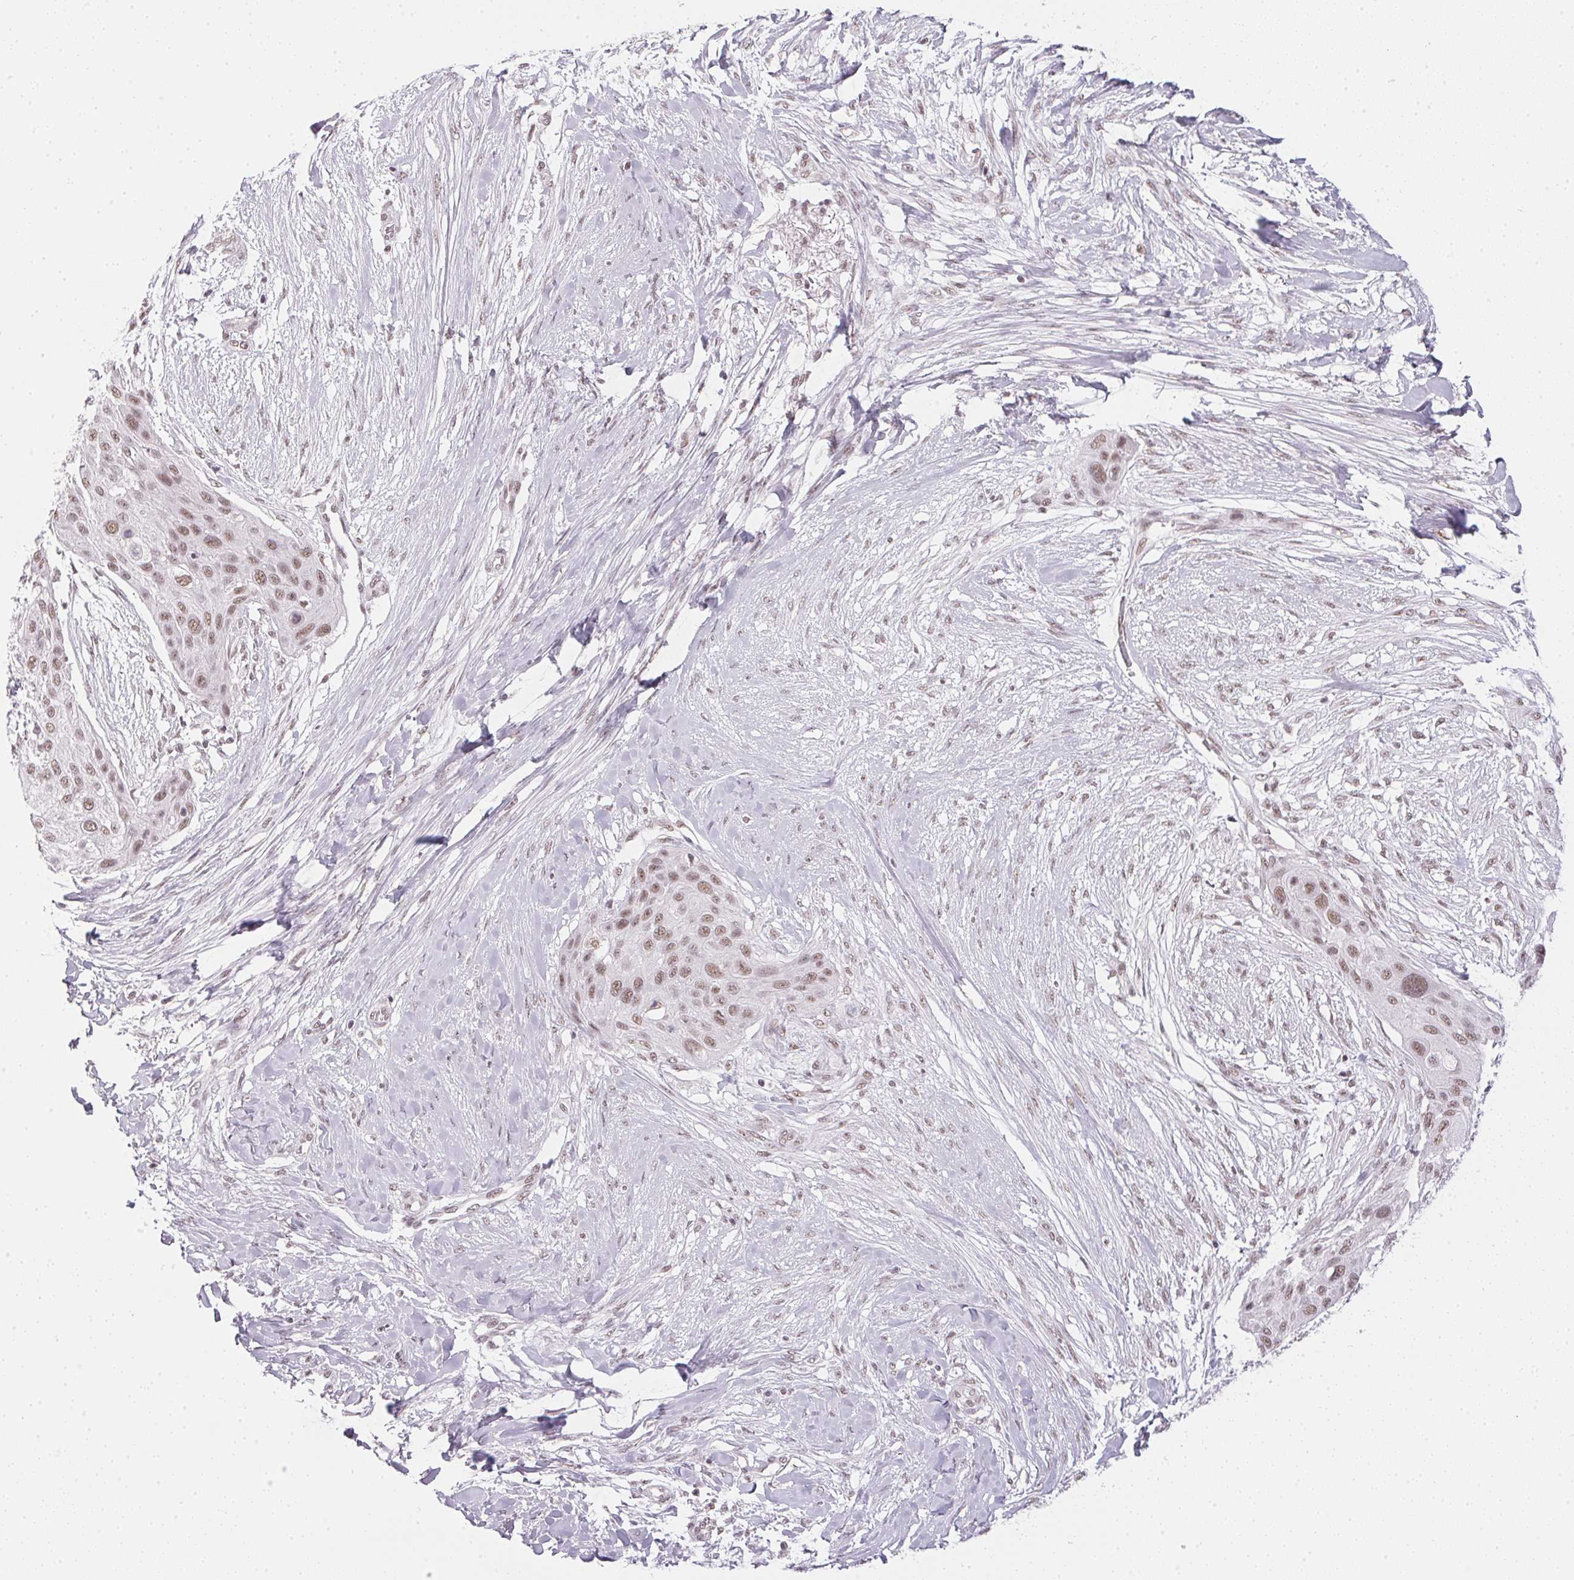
{"staining": {"intensity": "weak", "quantity": ">75%", "location": "nuclear"}, "tissue": "skin cancer", "cell_type": "Tumor cells", "image_type": "cancer", "snomed": [{"axis": "morphology", "description": "Squamous cell carcinoma, NOS"}, {"axis": "topography", "description": "Skin"}], "caption": "Immunohistochemical staining of human squamous cell carcinoma (skin) shows low levels of weak nuclear protein positivity in about >75% of tumor cells. (DAB = brown stain, brightfield microscopy at high magnification).", "gene": "SRSF7", "patient": {"sex": "female", "age": 87}}